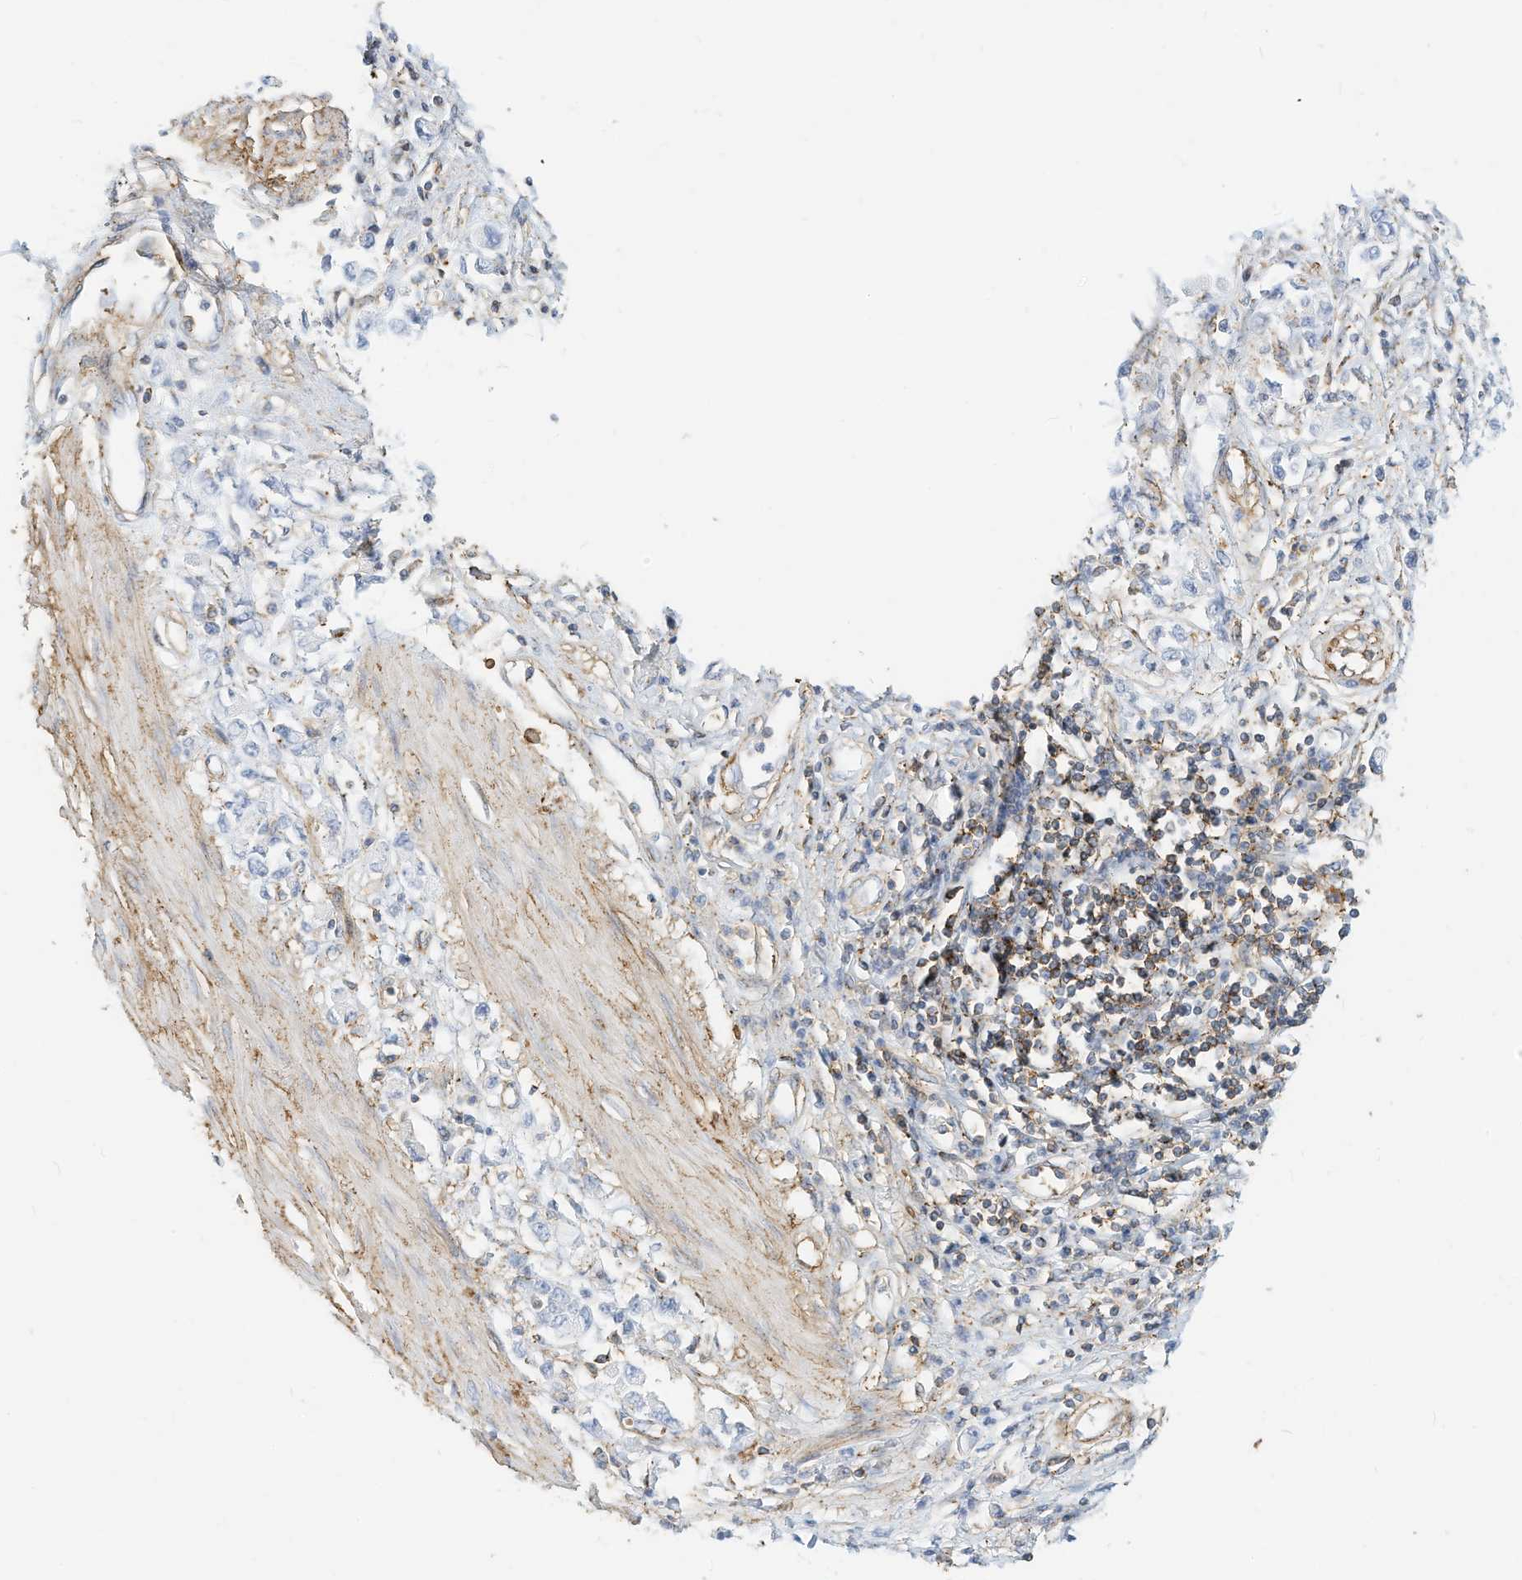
{"staining": {"intensity": "negative", "quantity": "none", "location": "none"}, "tissue": "stomach cancer", "cell_type": "Tumor cells", "image_type": "cancer", "snomed": [{"axis": "morphology", "description": "Adenocarcinoma, NOS"}, {"axis": "topography", "description": "Stomach"}], "caption": "Human stomach adenocarcinoma stained for a protein using immunohistochemistry displays no expression in tumor cells.", "gene": "TXNDC9", "patient": {"sex": "female", "age": 76}}